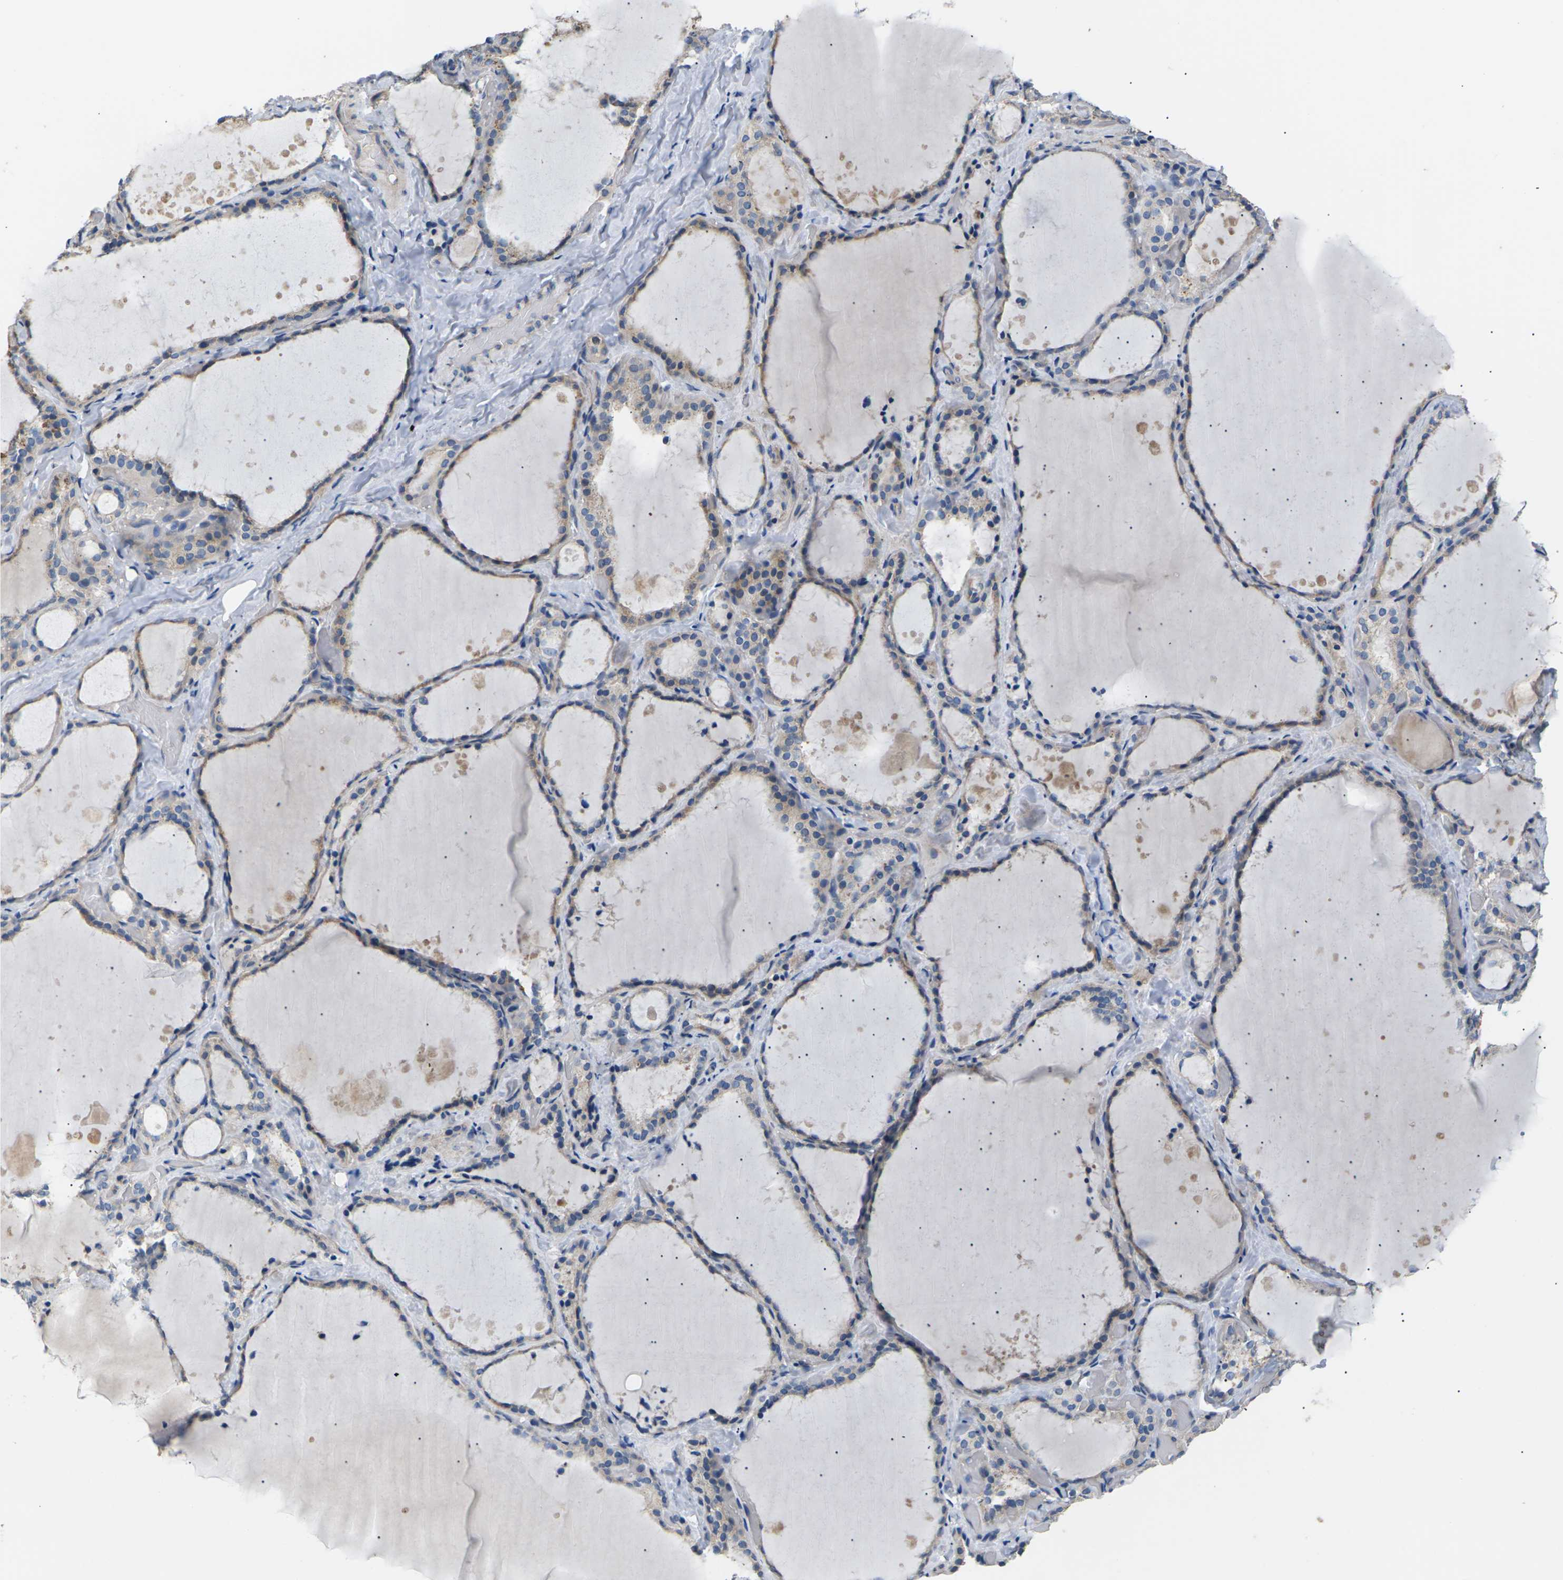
{"staining": {"intensity": "moderate", "quantity": ">75%", "location": "cytoplasmic/membranous"}, "tissue": "thyroid gland", "cell_type": "Glandular cells", "image_type": "normal", "snomed": [{"axis": "morphology", "description": "Normal tissue, NOS"}, {"axis": "topography", "description": "Thyroid gland"}], "caption": "A brown stain highlights moderate cytoplasmic/membranous staining of a protein in glandular cells of normal human thyroid gland. (Stains: DAB in brown, nuclei in blue, Microscopy: brightfield microscopy at high magnification).", "gene": "KLHDC8B", "patient": {"sex": "female", "age": 44}}